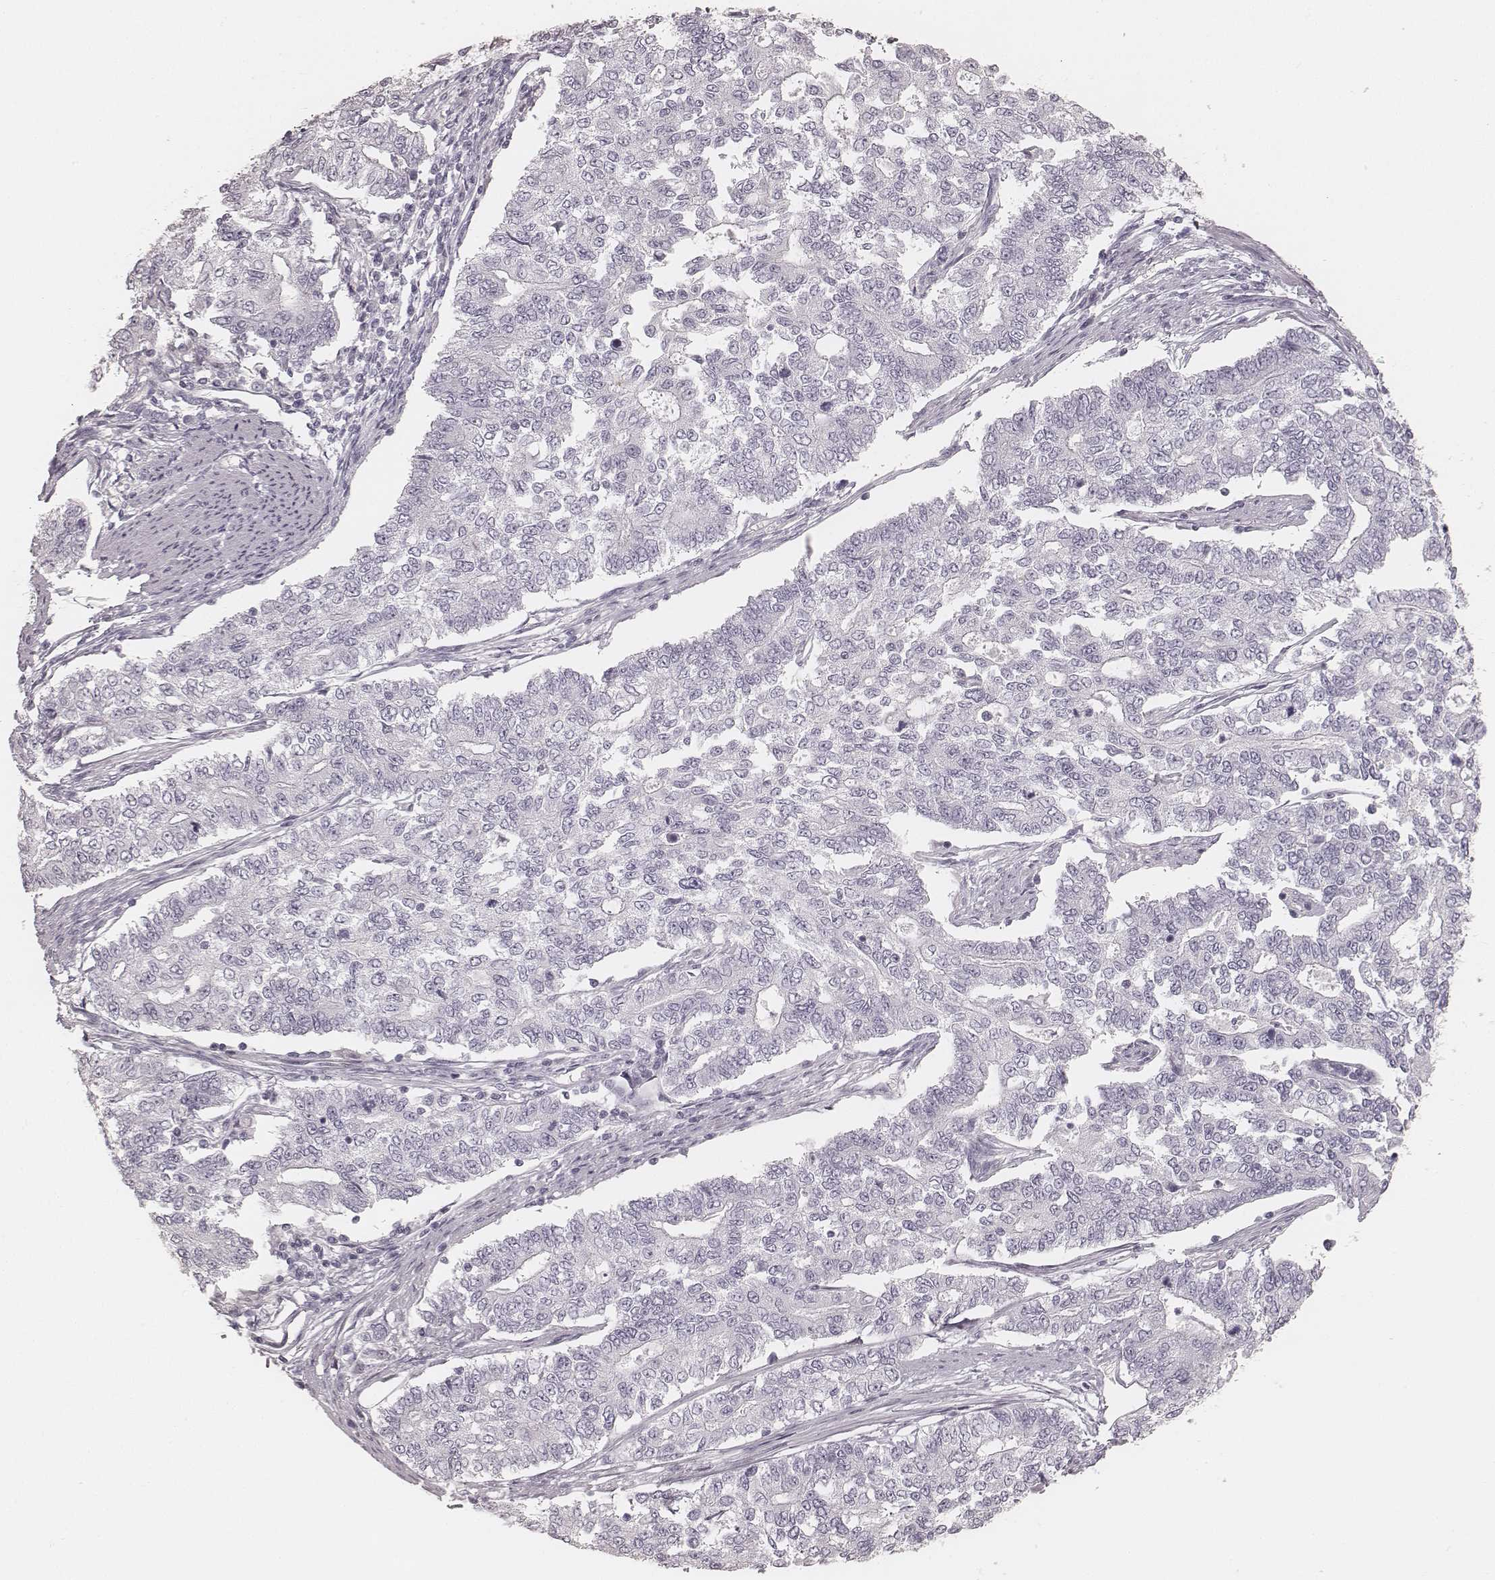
{"staining": {"intensity": "negative", "quantity": "none", "location": "none"}, "tissue": "endometrial cancer", "cell_type": "Tumor cells", "image_type": "cancer", "snomed": [{"axis": "morphology", "description": "Adenocarcinoma, NOS"}, {"axis": "topography", "description": "Uterus"}], "caption": "This is an immunohistochemistry micrograph of human endometrial cancer. There is no expression in tumor cells.", "gene": "KRT72", "patient": {"sex": "female", "age": 59}}